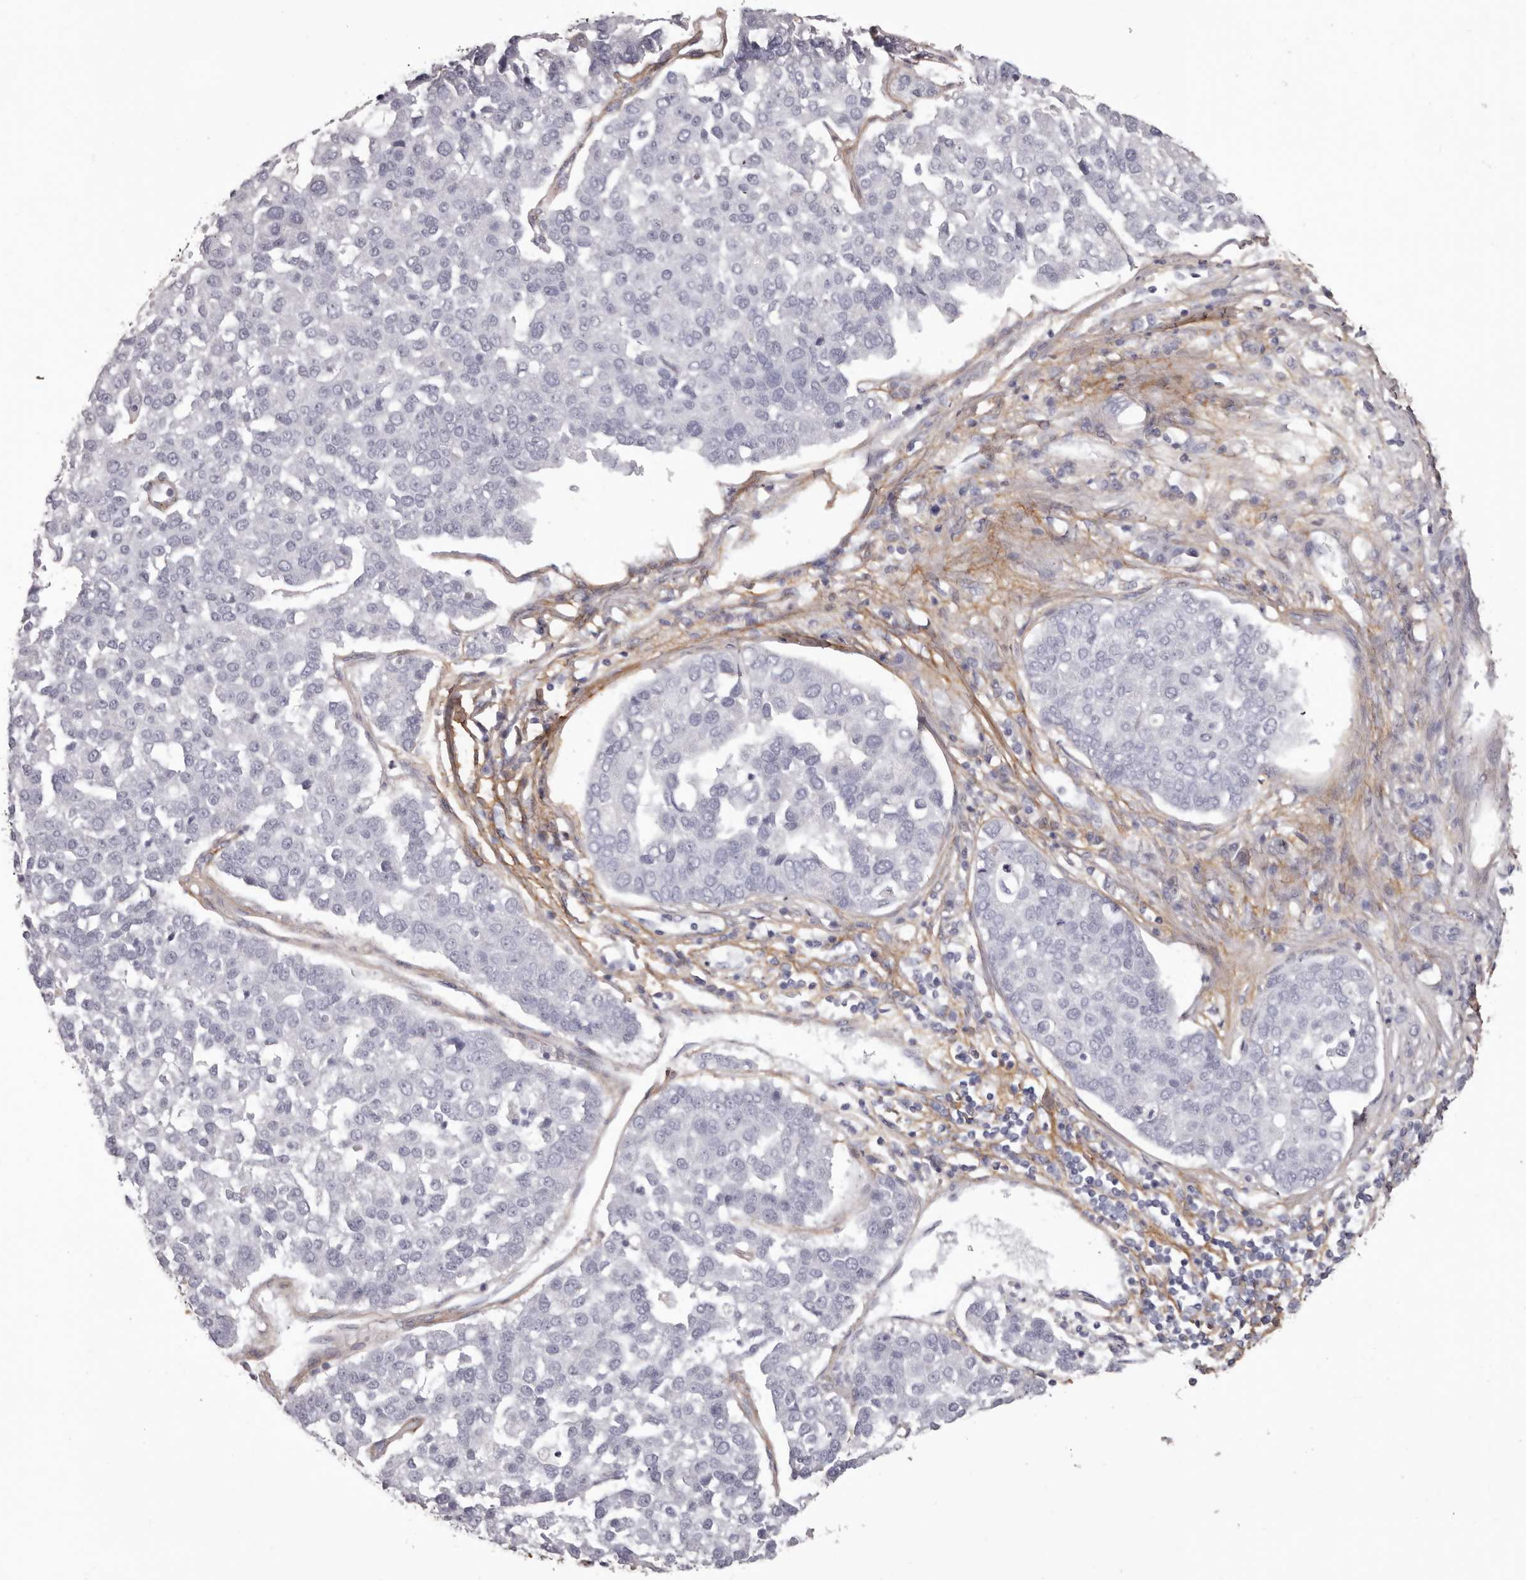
{"staining": {"intensity": "negative", "quantity": "none", "location": "none"}, "tissue": "pancreatic cancer", "cell_type": "Tumor cells", "image_type": "cancer", "snomed": [{"axis": "morphology", "description": "Adenocarcinoma, NOS"}, {"axis": "topography", "description": "Pancreas"}], "caption": "This is a photomicrograph of immunohistochemistry (IHC) staining of pancreatic cancer (adenocarcinoma), which shows no expression in tumor cells.", "gene": "COL6A1", "patient": {"sex": "female", "age": 61}}